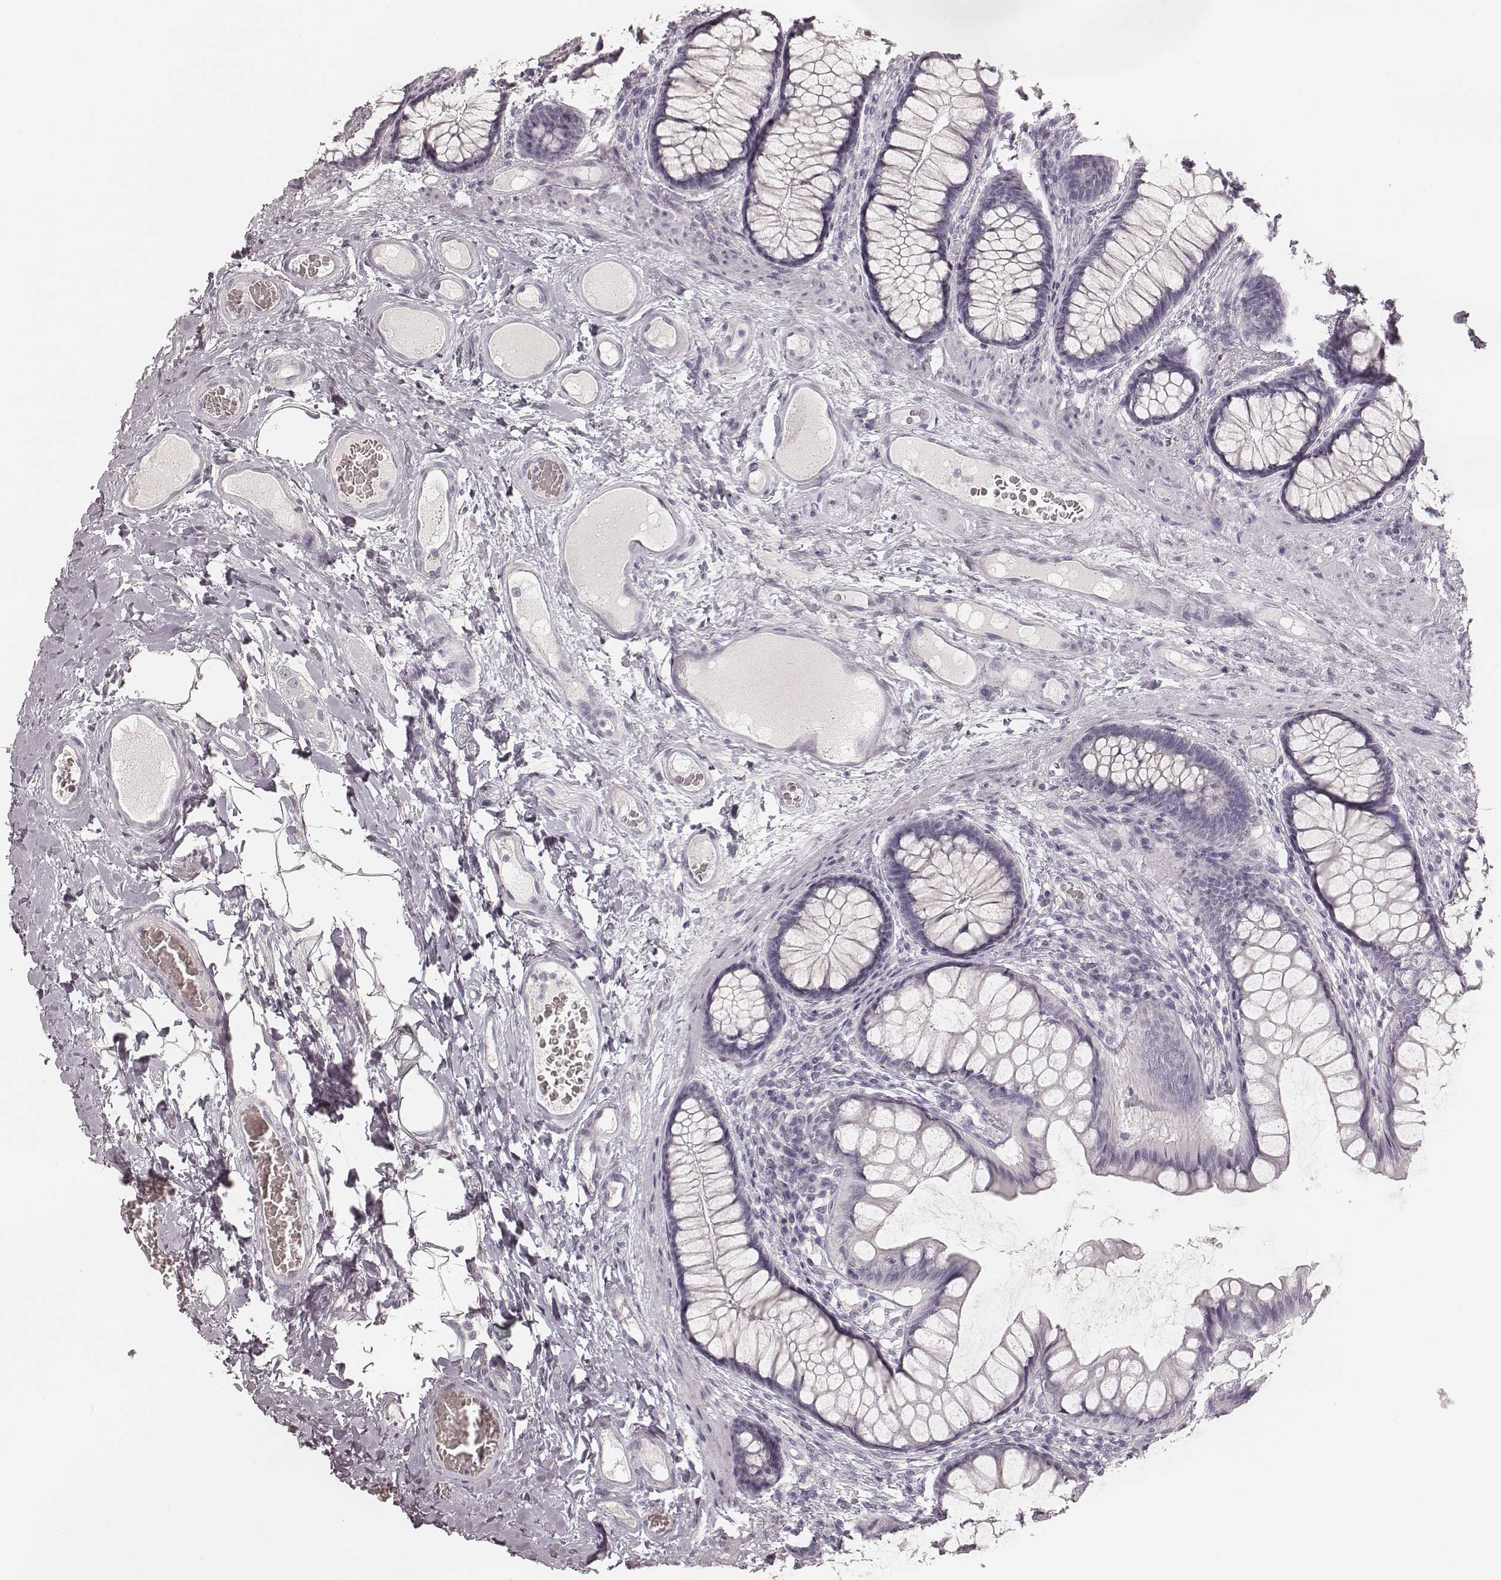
{"staining": {"intensity": "negative", "quantity": "none", "location": "none"}, "tissue": "colon", "cell_type": "Endothelial cells", "image_type": "normal", "snomed": [{"axis": "morphology", "description": "Normal tissue, NOS"}, {"axis": "topography", "description": "Colon"}], "caption": "Immunohistochemistry (IHC) histopathology image of normal colon stained for a protein (brown), which reveals no staining in endothelial cells.", "gene": "KRT26", "patient": {"sex": "female", "age": 65}}